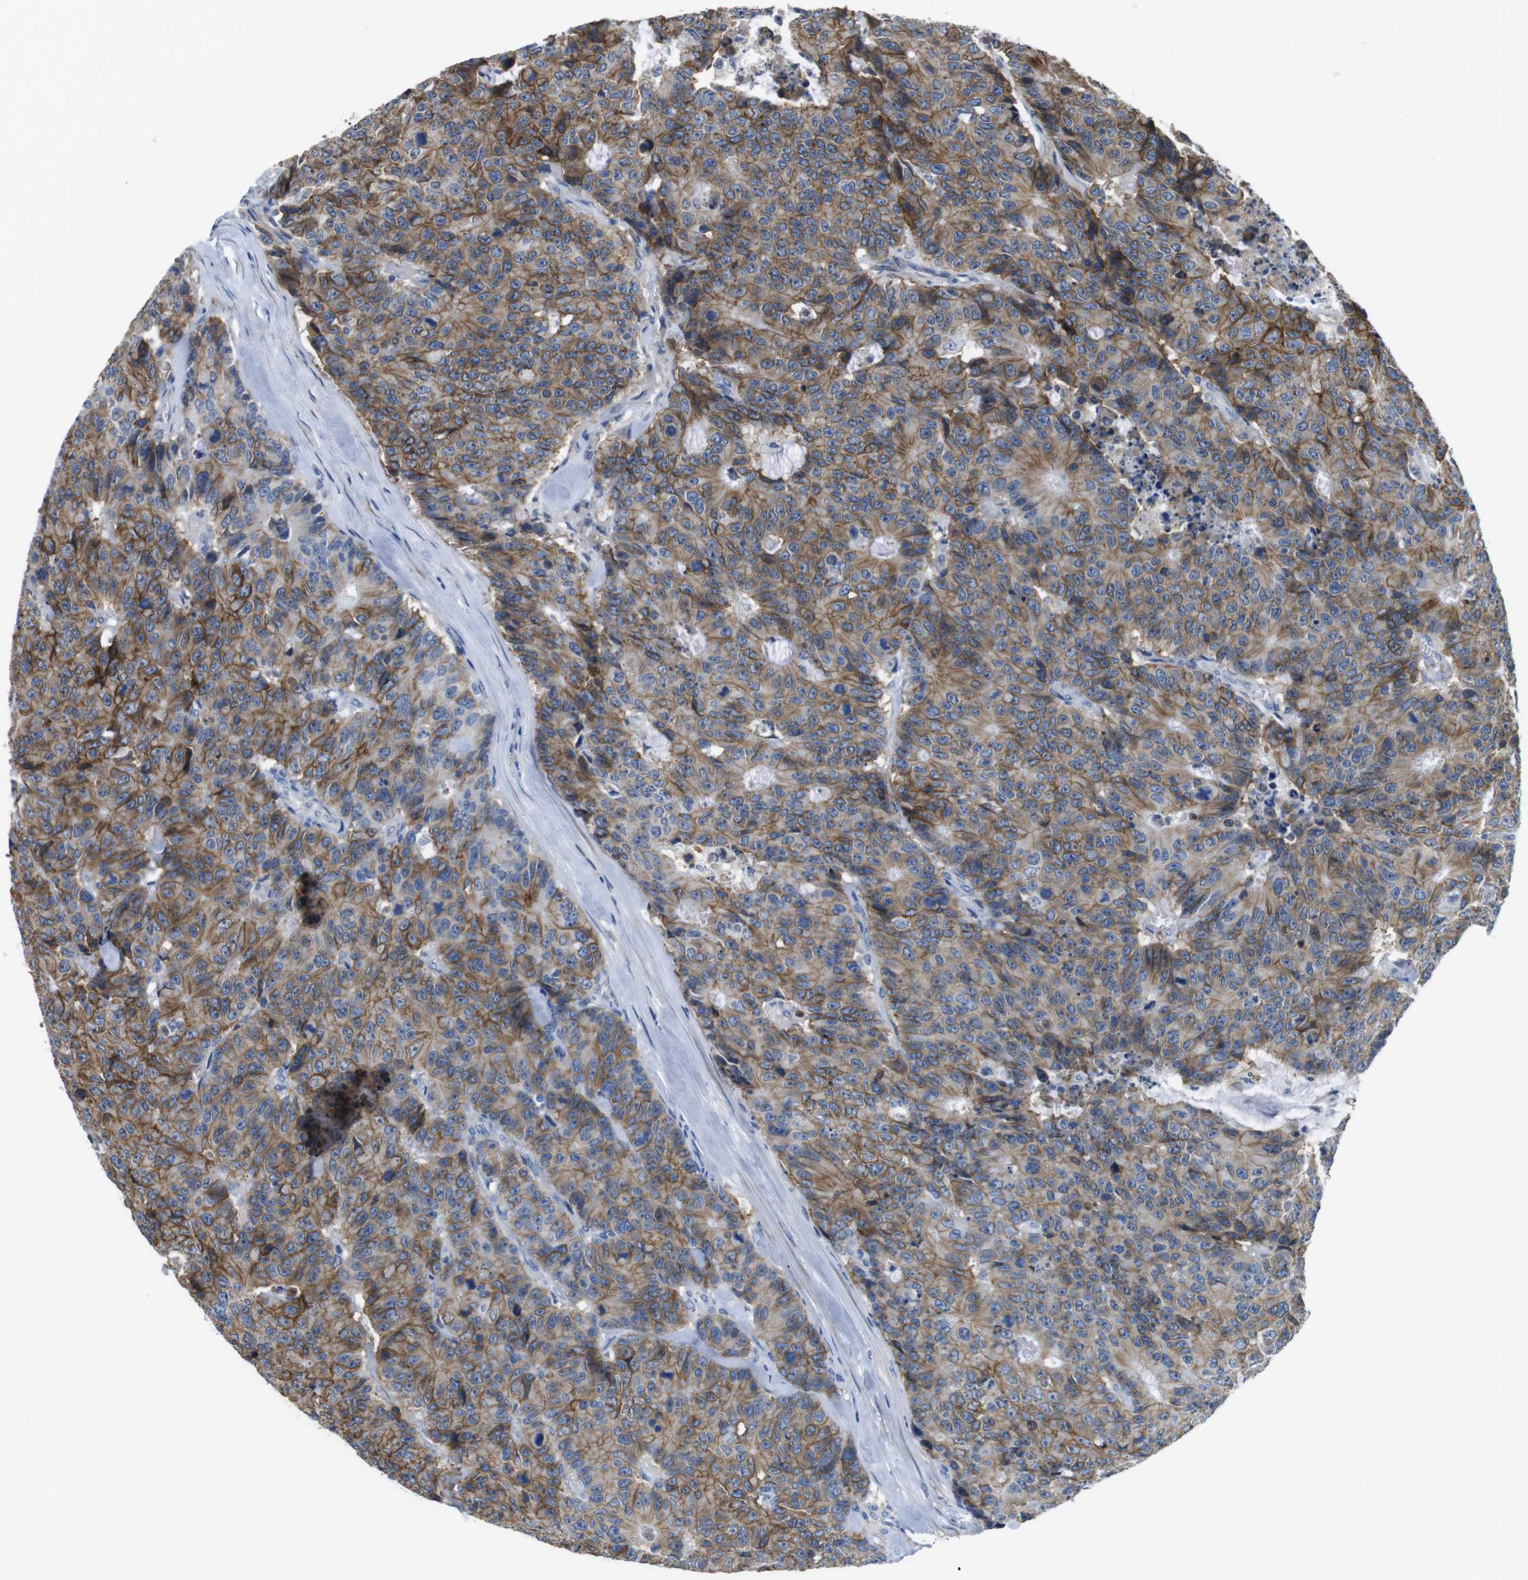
{"staining": {"intensity": "moderate", "quantity": ">75%", "location": "cytoplasmic/membranous"}, "tissue": "colorectal cancer", "cell_type": "Tumor cells", "image_type": "cancer", "snomed": [{"axis": "morphology", "description": "Adenocarcinoma, NOS"}, {"axis": "topography", "description": "Colon"}], "caption": "Colorectal cancer was stained to show a protein in brown. There is medium levels of moderate cytoplasmic/membranous expression in approximately >75% of tumor cells.", "gene": "CDH8", "patient": {"sex": "female", "age": 86}}